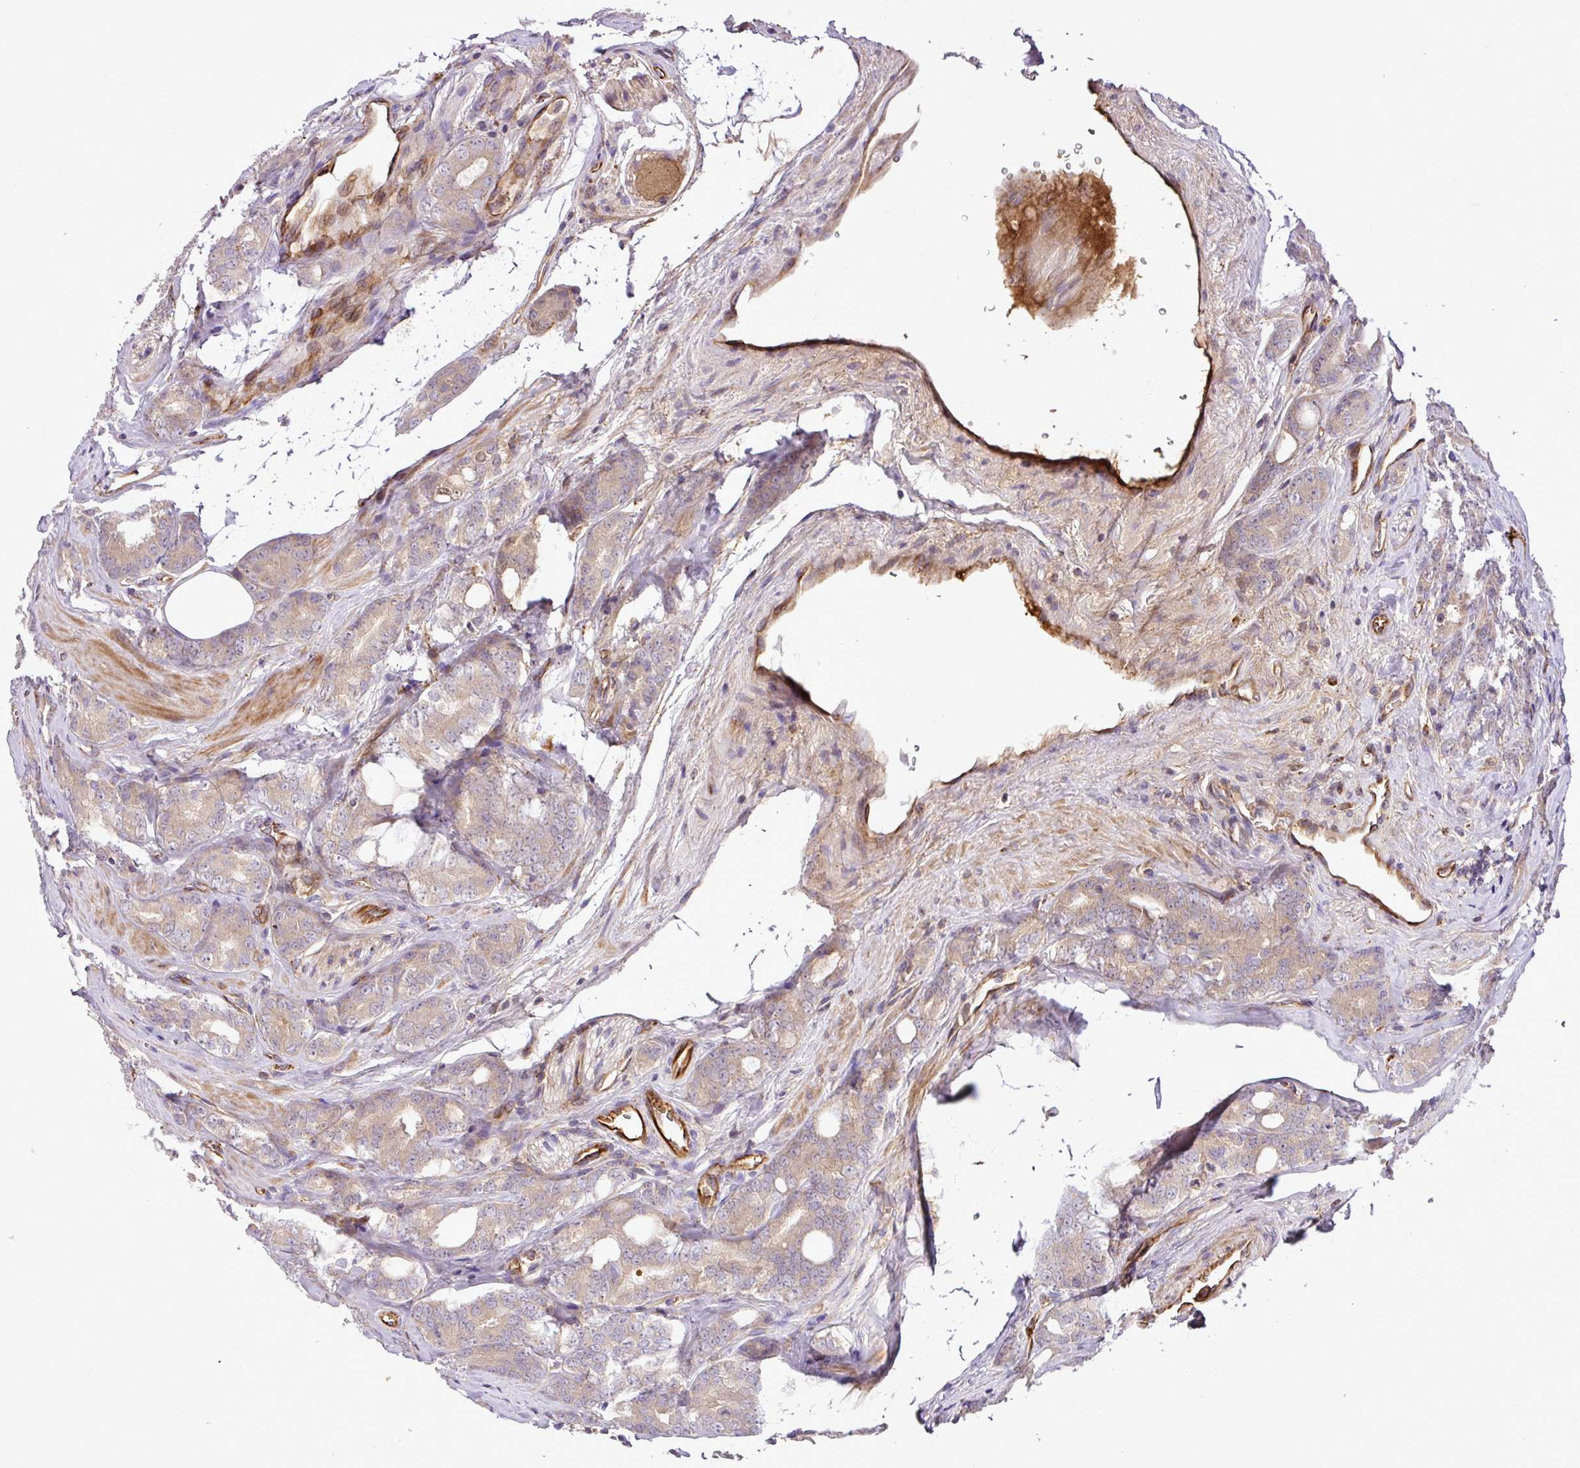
{"staining": {"intensity": "weak", "quantity": "25%-75%", "location": "cytoplasmic/membranous"}, "tissue": "prostate cancer", "cell_type": "Tumor cells", "image_type": "cancer", "snomed": [{"axis": "morphology", "description": "Adenocarcinoma, High grade"}, {"axis": "topography", "description": "Prostate"}], "caption": "The histopathology image shows a brown stain indicating the presence of a protein in the cytoplasmic/membranous of tumor cells in prostate adenocarcinoma (high-grade).", "gene": "ZNF266", "patient": {"sex": "male", "age": 62}}